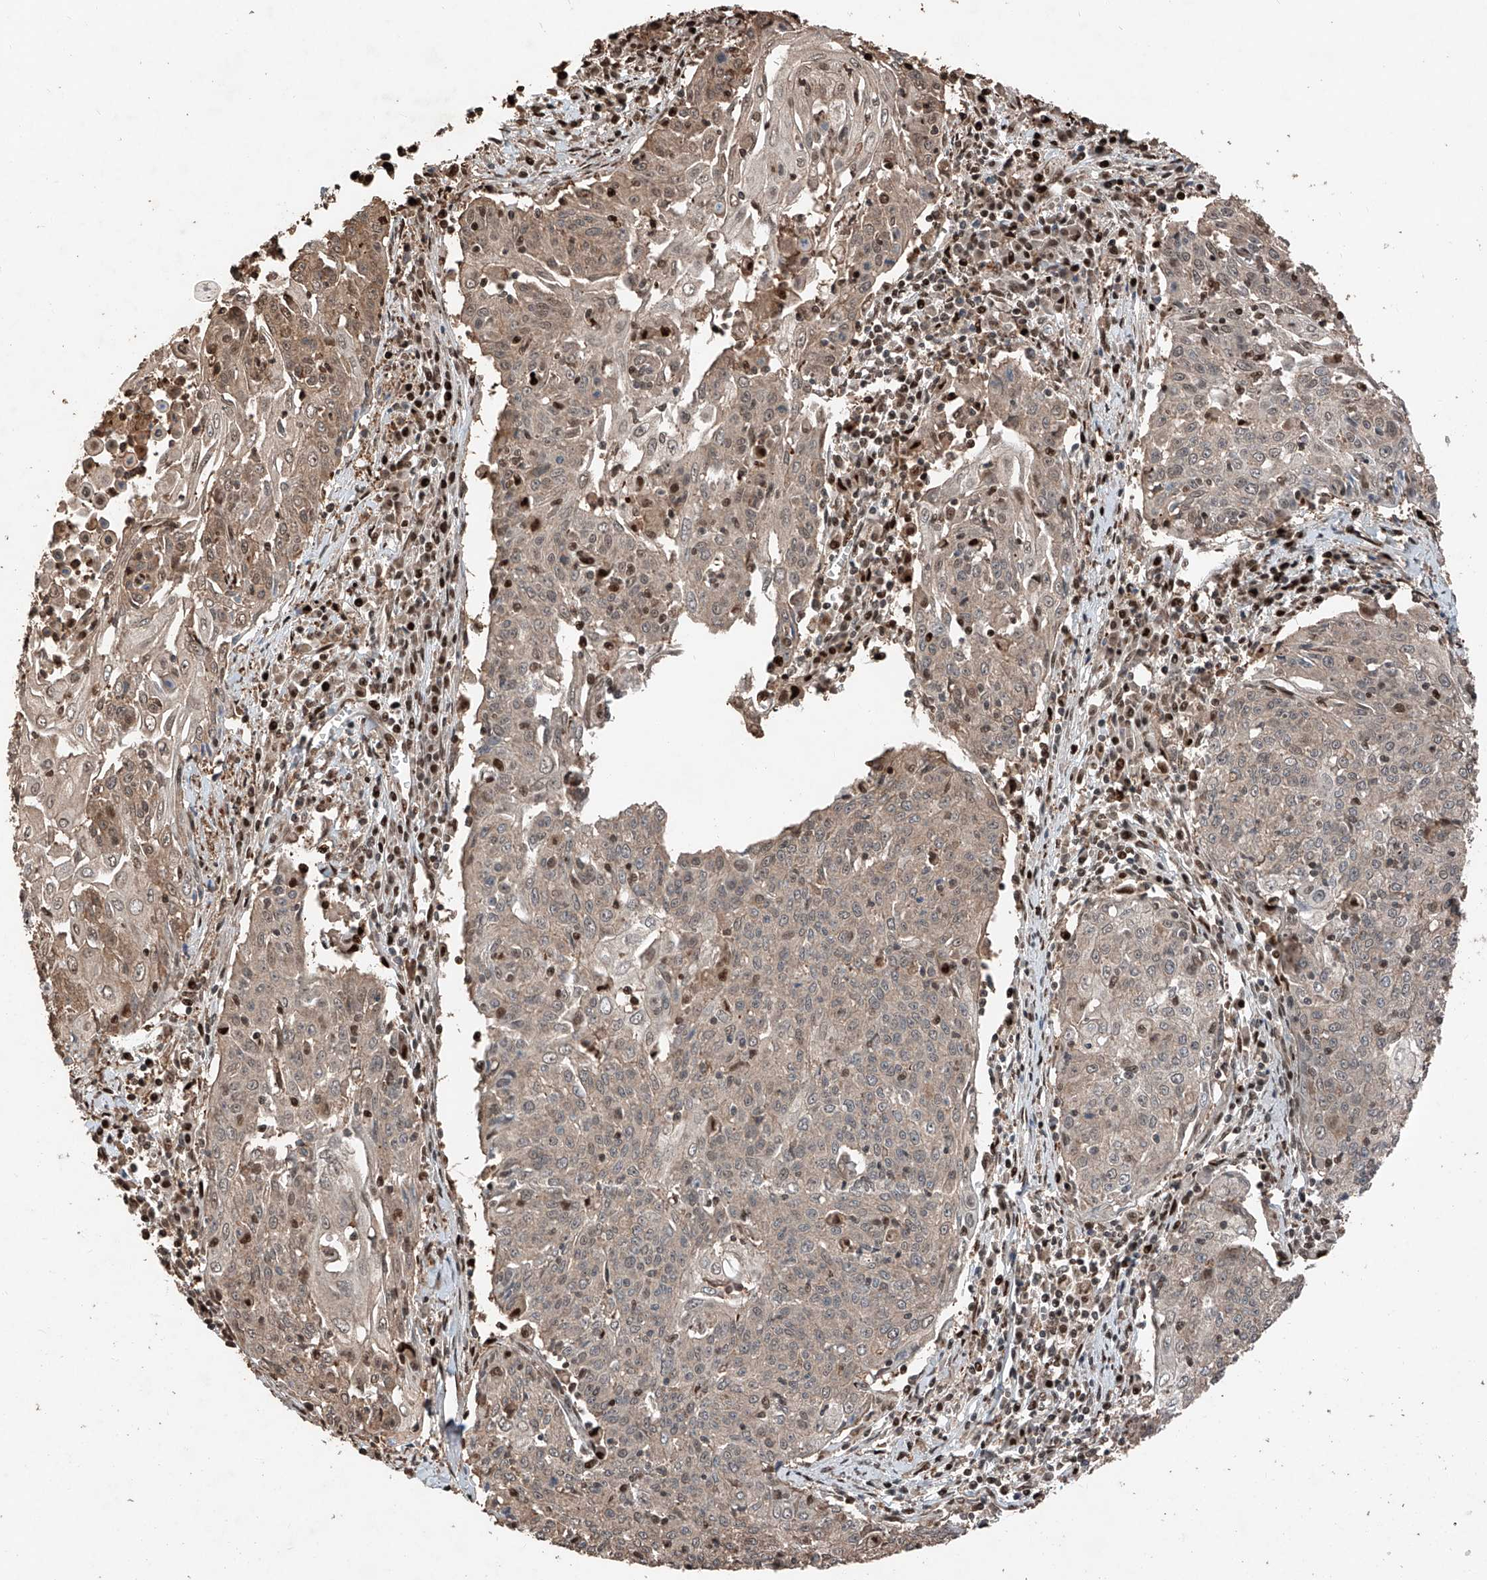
{"staining": {"intensity": "weak", "quantity": ">75%", "location": "cytoplasmic/membranous"}, "tissue": "cervical cancer", "cell_type": "Tumor cells", "image_type": "cancer", "snomed": [{"axis": "morphology", "description": "Squamous cell carcinoma, NOS"}, {"axis": "topography", "description": "Cervix"}], "caption": "Cervical squamous cell carcinoma tissue shows weak cytoplasmic/membranous positivity in about >75% of tumor cells, visualized by immunohistochemistry.", "gene": "RMND1", "patient": {"sex": "female", "age": 48}}